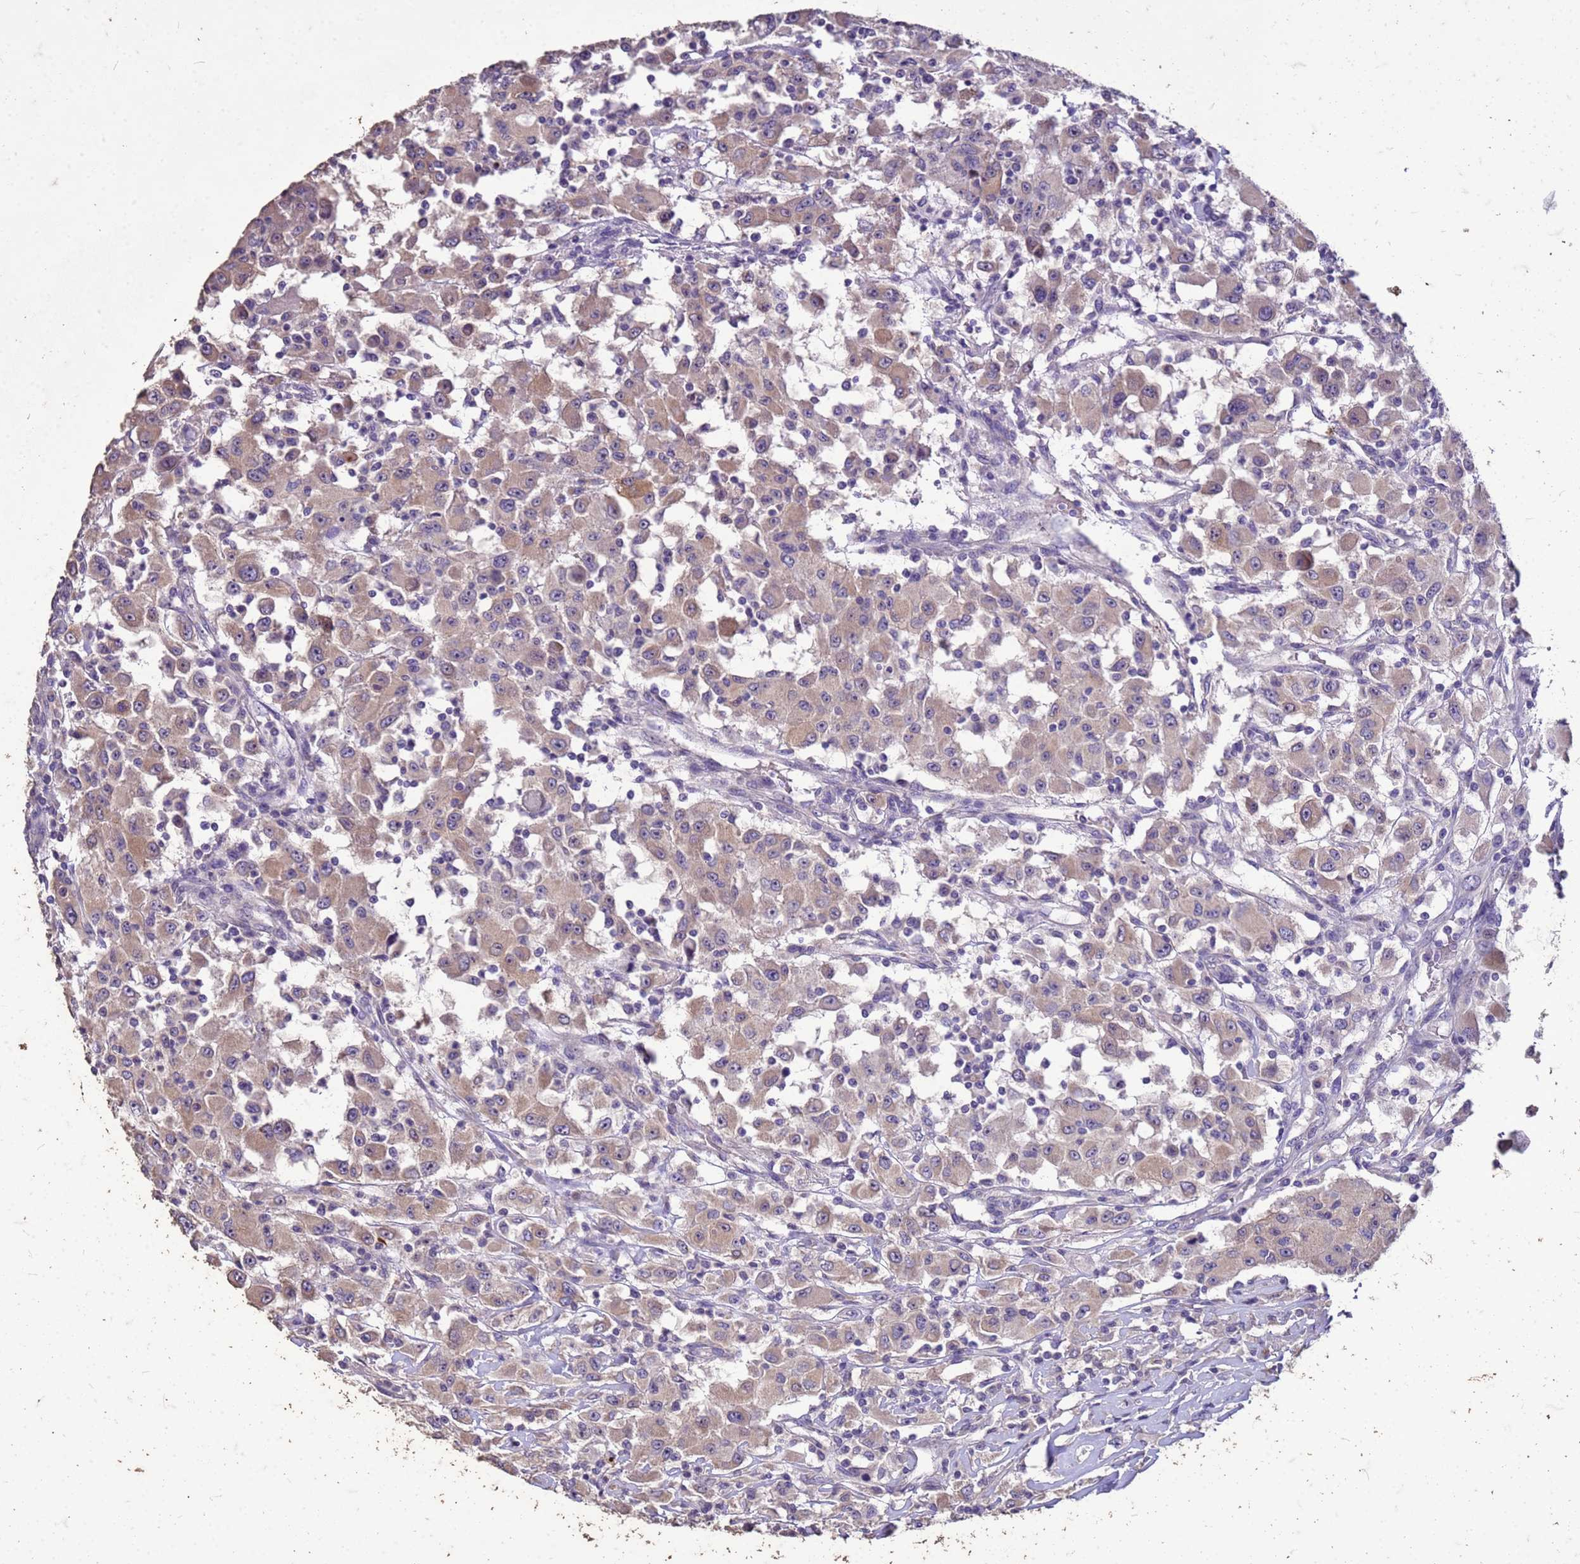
{"staining": {"intensity": "weak", "quantity": "25%-75%", "location": "cytoplasmic/membranous"}, "tissue": "renal cancer", "cell_type": "Tumor cells", "image_type": "cancer", "snomed": [{"axis": "morphology", "description": "Adenocarcinoma, NOS"}, {"axis": "topography", "description": "Kidney"}], "caption": "Tumor cells exhibit low levels of weak cytoplasmic/membranous staining in approximately 25%-75% of cells in human adenocarcinoma (renal). The protein of interest is shown in brown color, while the nuclei are stained blue.", "gene": "FAM184B", "patient": {"sex": "female", "age": 67}}